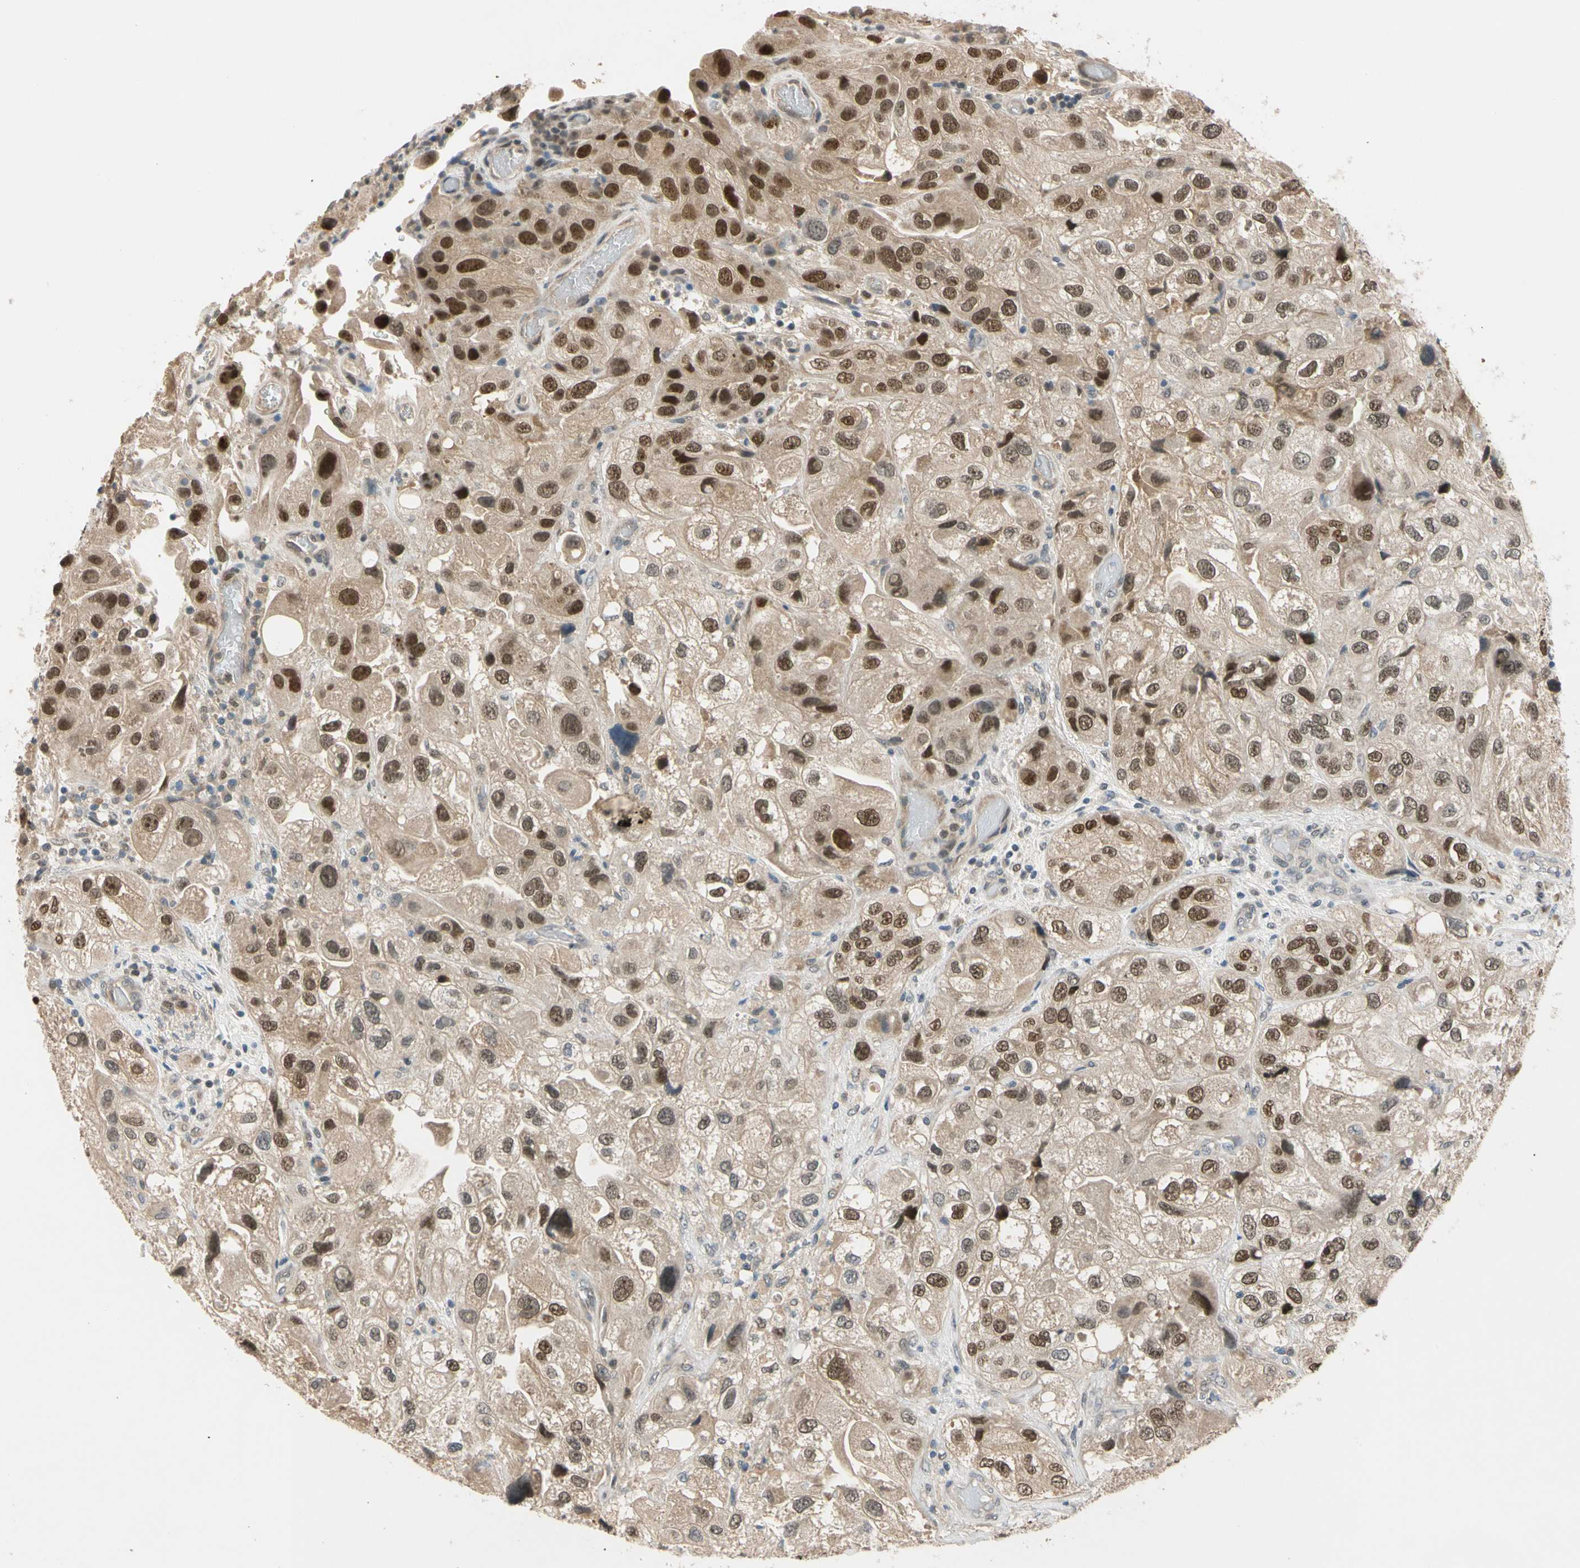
{"staining": {"intensity": "strong", "quantity": ">75%", "location": "cytoplasmic/membranous,nuclear"}, "tissue": "urothelial cancer", "cell_type": "Tumor cells", "image_type": "cancer", "snomed": [{"axis": "morphology", "description": "Urothelial carcinoma, High grade"}, {"axis": "topography", "description": "Urinary bladder"}], "caption": "Strong cytoplasmic/membranous and nuclear staining is present in approximately >75% of tumor cells in high-grade urothelial carcinoma.", "gene": "RIOX2", "patient": {"sex": "female", "age": 64}}